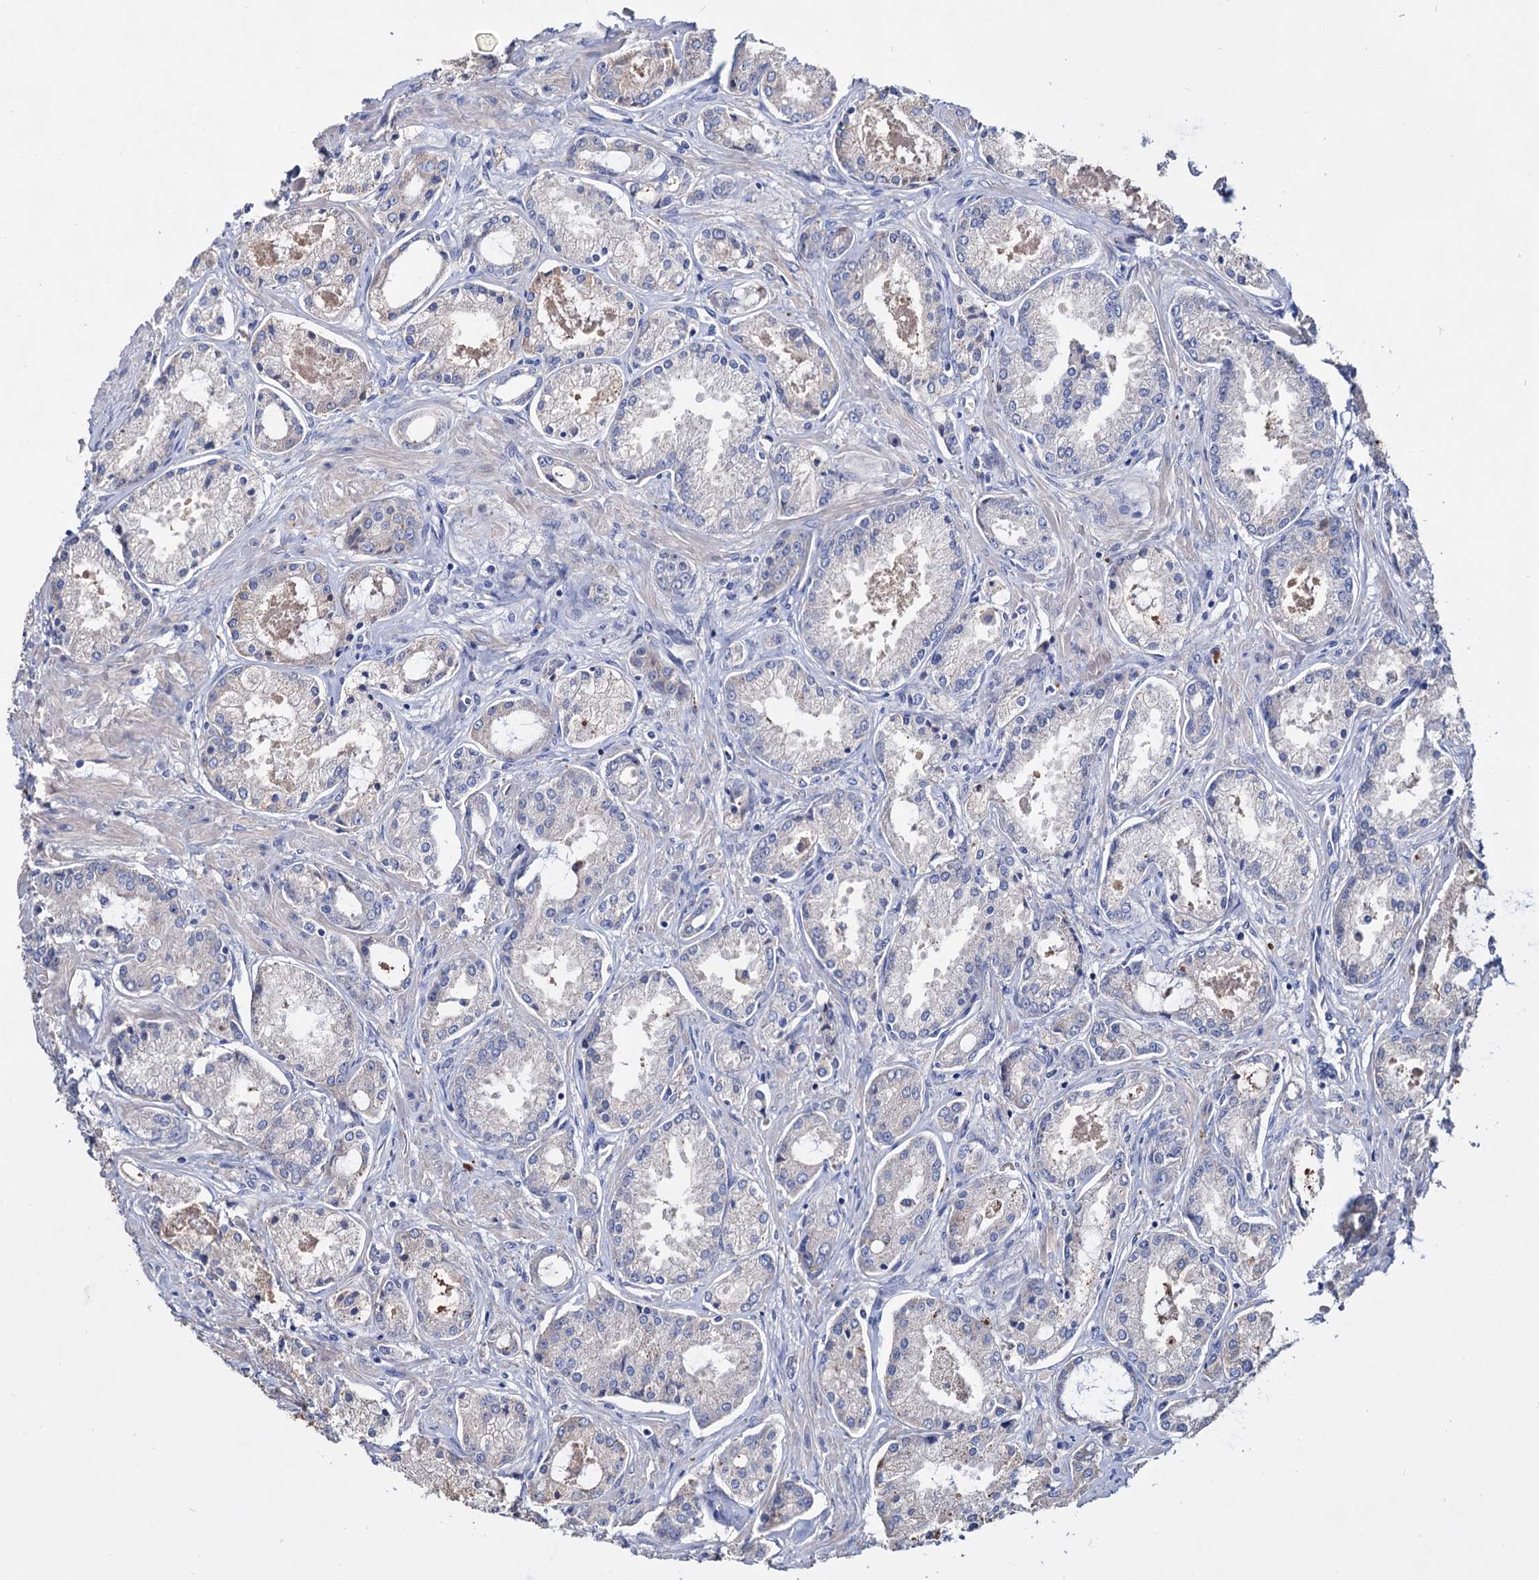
{"staining": {"intensity": "negative", "quantity": "none", "location": "none"}, "tissue": "prostate cancer", "cell_type": "Tumor cells", "image_type": "cancer", "snomed": [{"axis": "morphology", "description": "Adenocarcinoma, Low grade"}, {"axis": "topography", "description": "Prostate"}], "caption": "This photomicrograph is of prostate cancer (adenocarcinoma (low-grade)) stained with immunohistochemistry to label a protein in brown with the nuclei are counter-stained blue. There is no staining in tumor cells.", "gene": "NPAS4", "patient": {"sex": "male", "age": 68}}